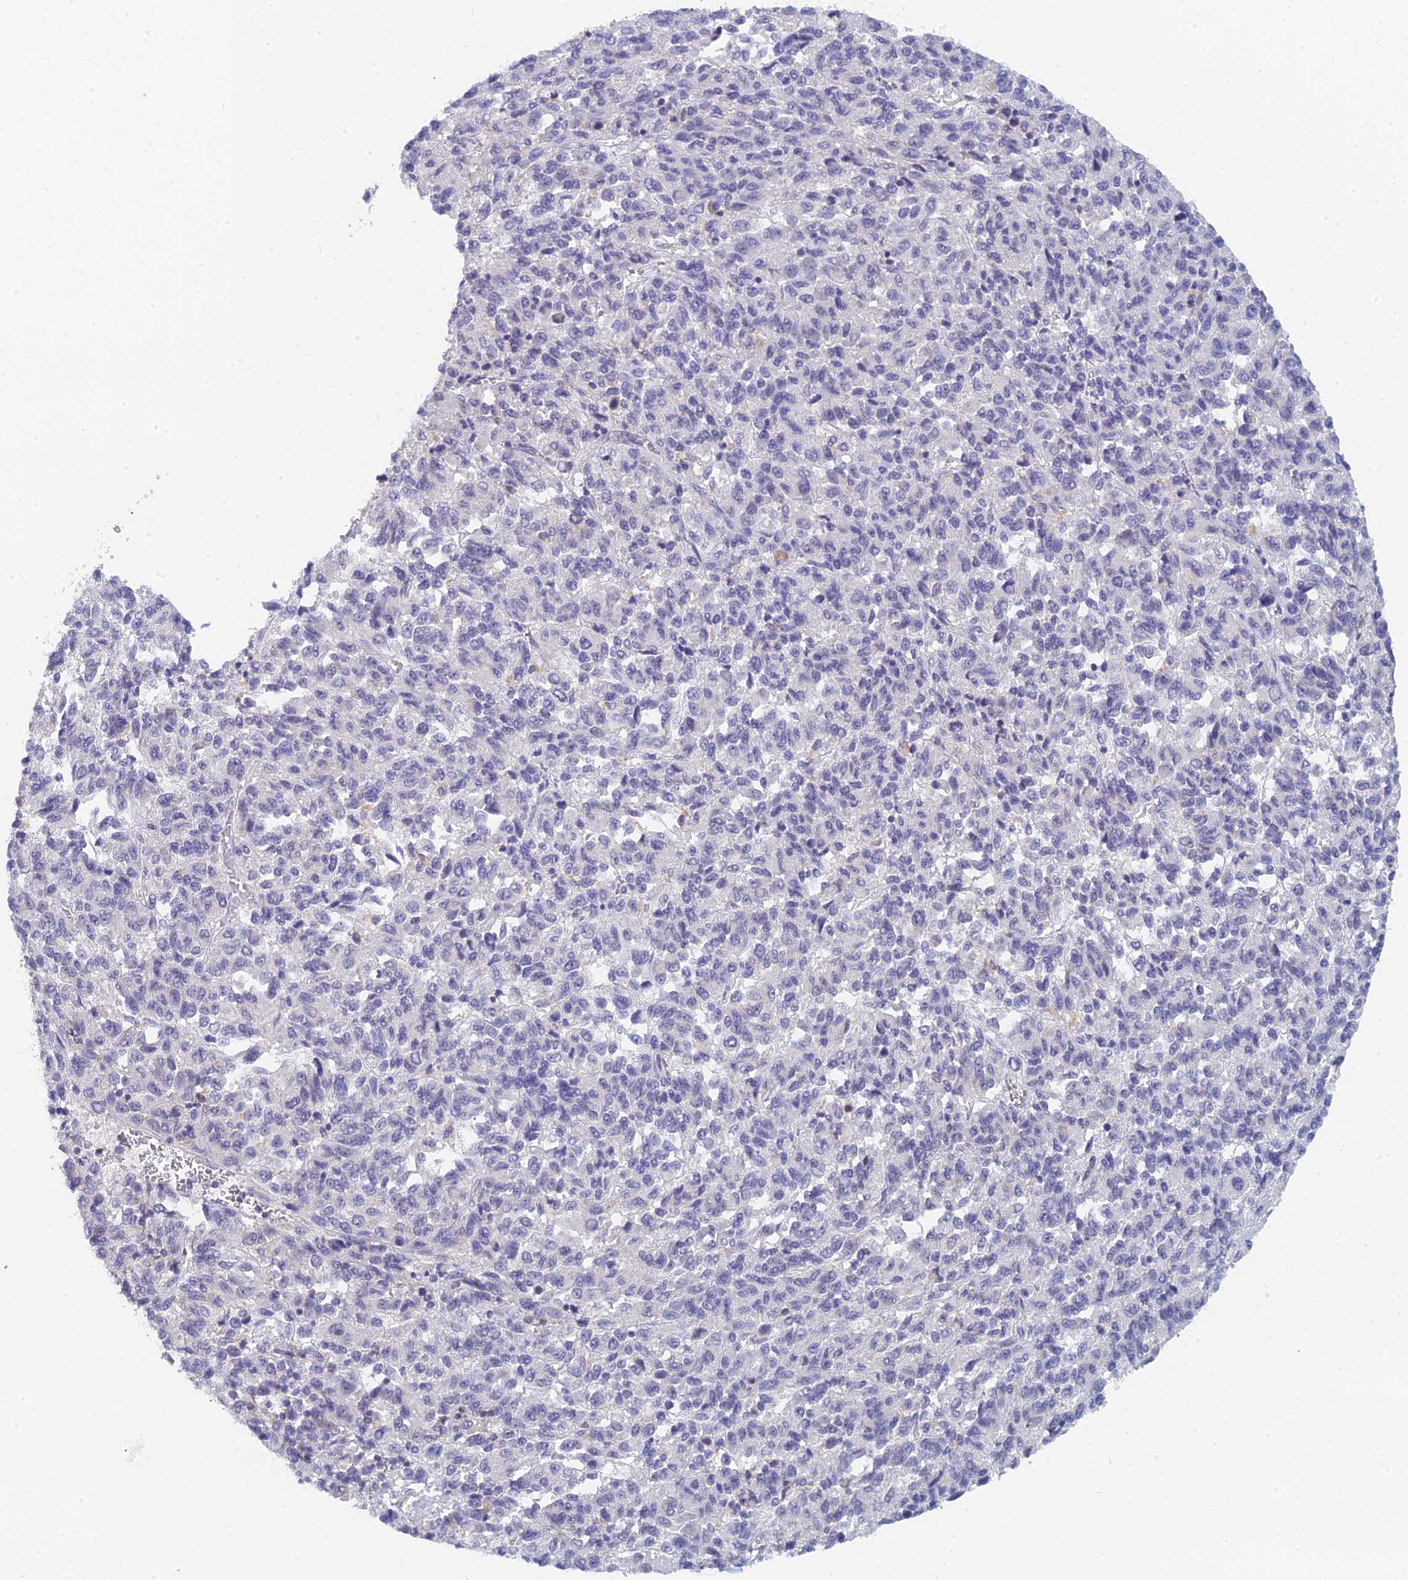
{"staining": {"intensity": "negative", "quantity": "none", "location": "none"}, "tissue": "melanoma", "cell_type": "Tumor cells", "image_type": "cancer", "snomed": [{"axis": "morphology", "description": "Malignant melanoma, Metastatic site"}, {"axis": "topography", "description": "Lung"}], "caption": "Immunohistochemical staining of human malignant melanoma (metastatic site) demonstrates no significant positivity in tumor cells. Brightfield microscopy of immunohistochemistry (IHC) stained with DAB (3,3'-diaminobenzidine) (brown) and hematoxylin (blue), captured at high magnification.", "gene": "MCM2", "patient": {"sex": "male", "age": 64}}